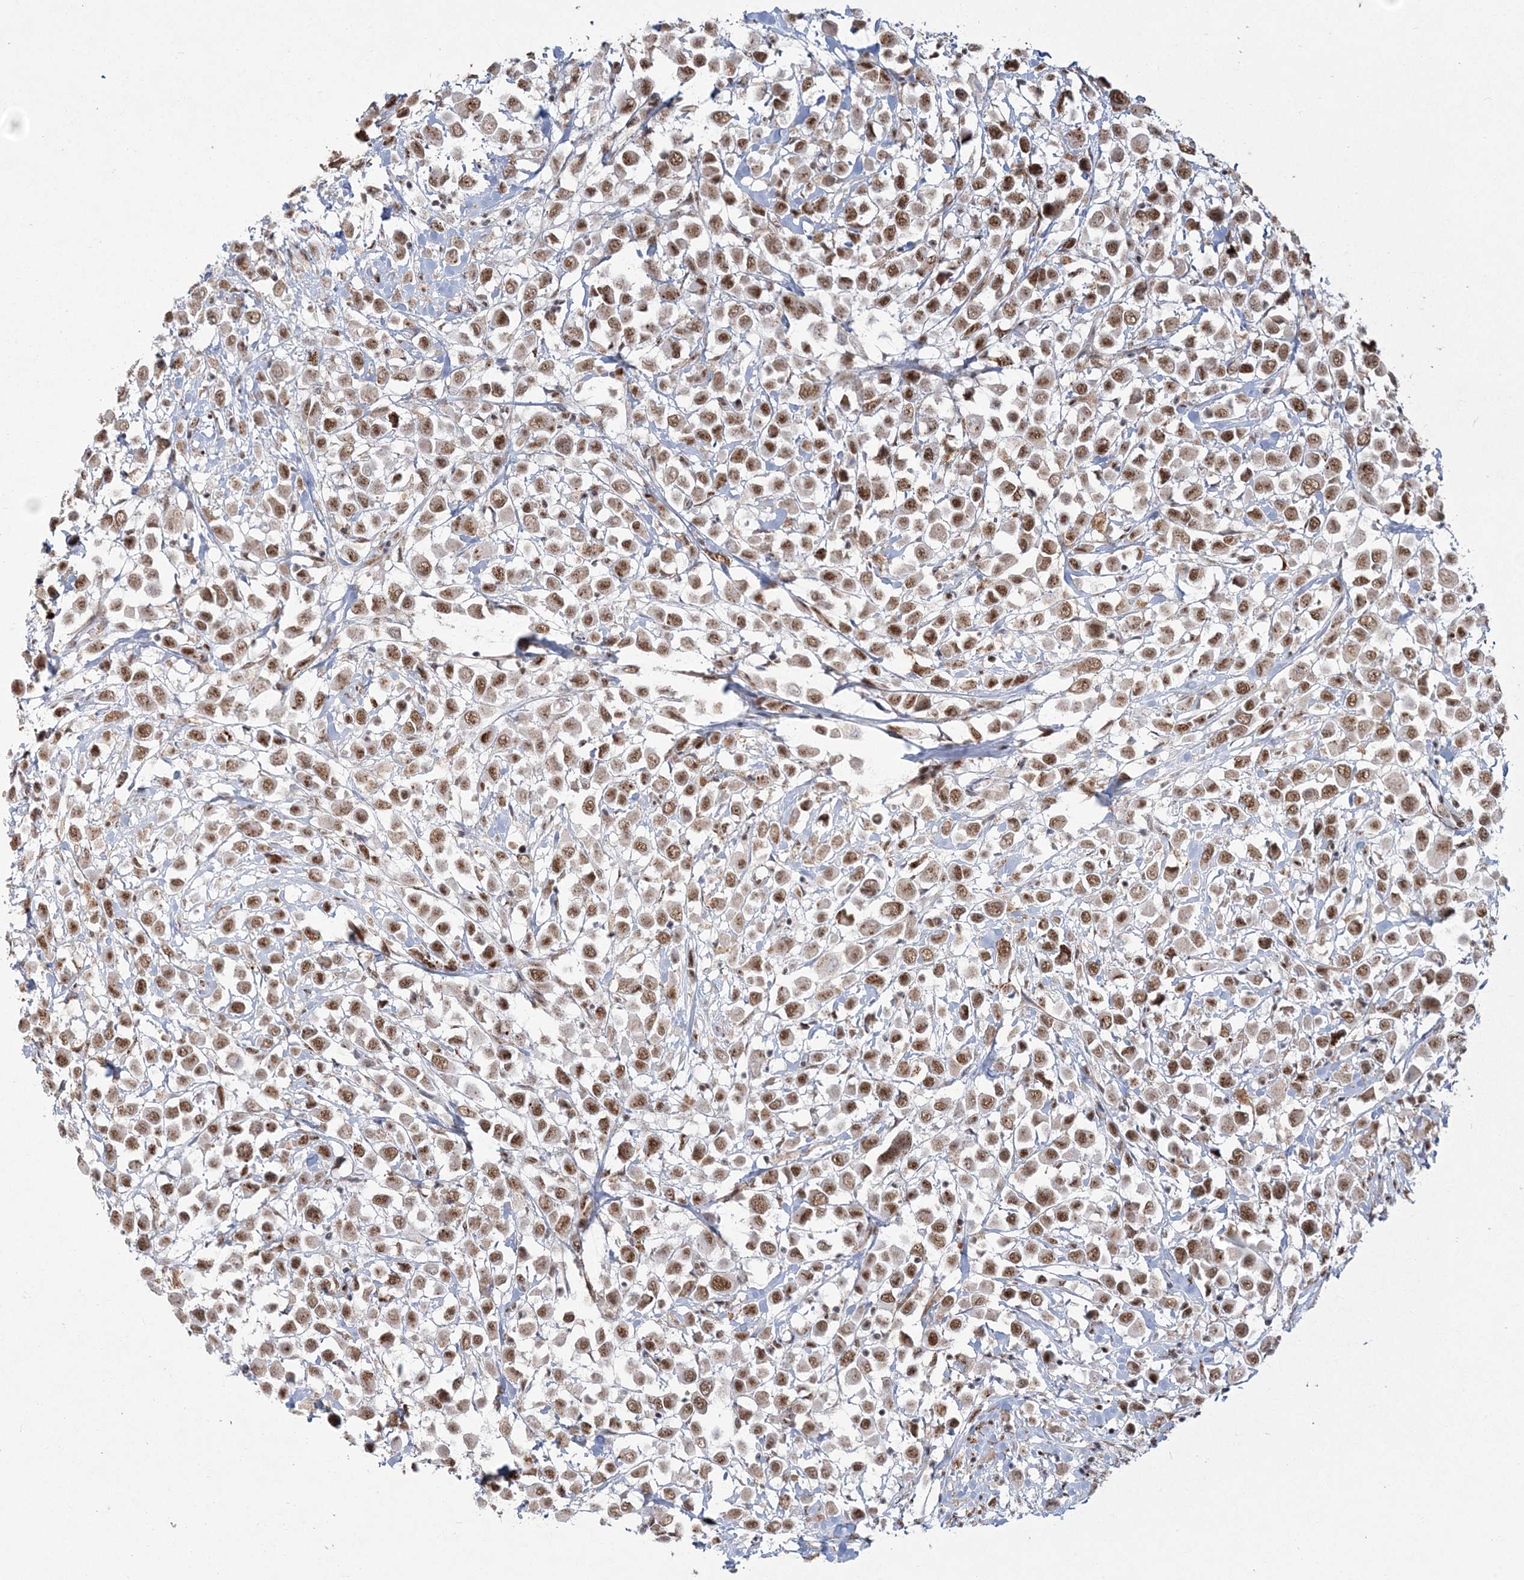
{"staining": {"intensity": "moderate", "quantity": ">75%", "location": "nuclear"}, "tissue": "breast cancer", "cell_type": "Tumor cells", "image_type": "cancer", "snomed": [{"axis": "morphology", "description": "Duct carcinoma"}, {"axis": "topography", "description": "Breast"}], "caption": "About >75% of tumor cells in breast intraductal carcinoma demonstrate moderate nuclear protein expression as visualized by brown immunohistochemical staining.", "gene": "RBM17", "patient": {"sex": "female", "age": 61}}